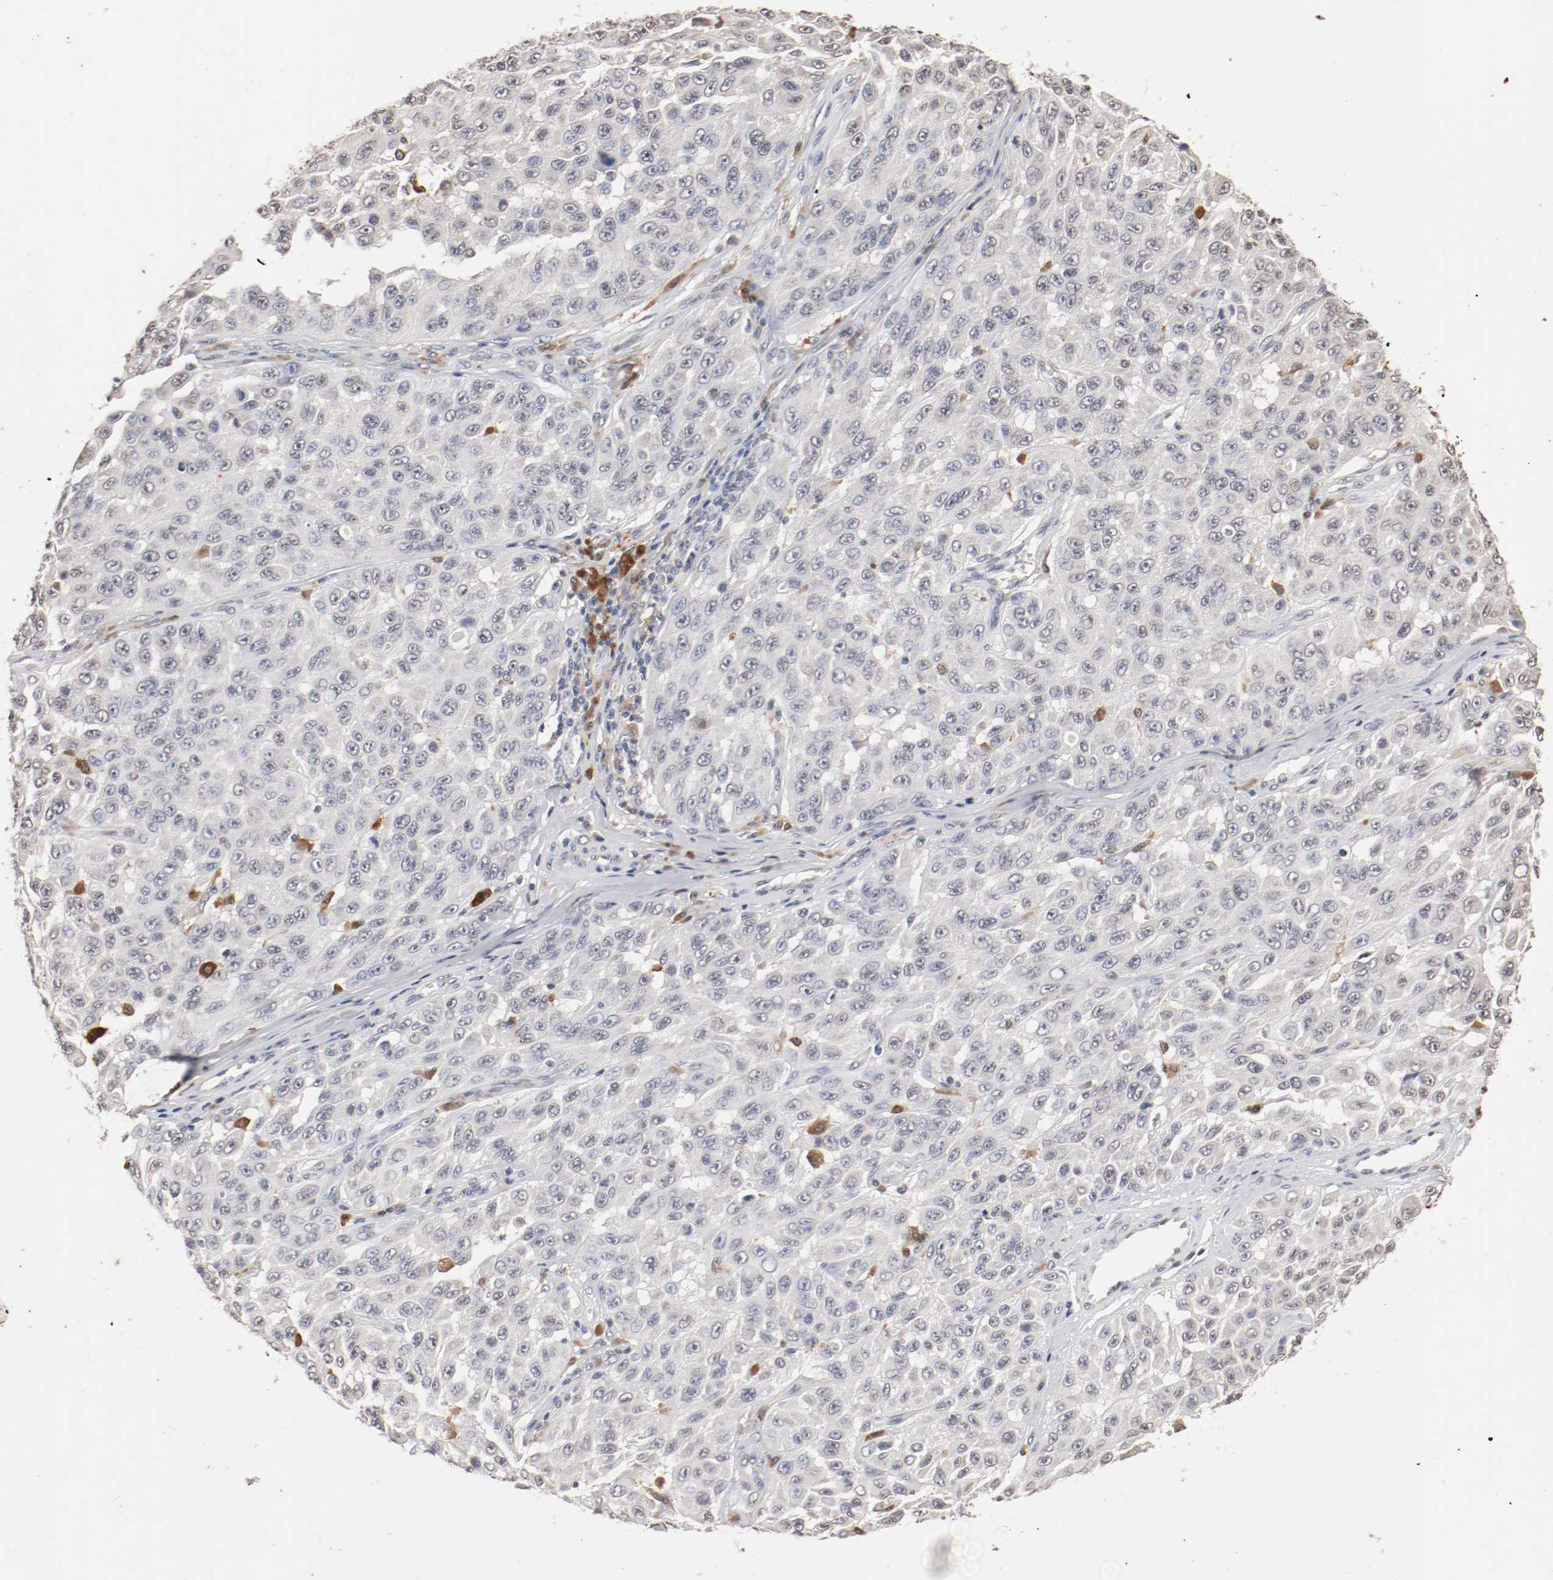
{"staining": {"intensity": "negative", "quantity": "none", "location": "none"}, "tissue": "melanoma", "cell_type": "Tumor cells", "image_type": "cancer", "snomed": [{"axis": "morphology", "description": "Malignant melanoma, NOS"}, {"axis": "topography", "description": "Skin"}], "caption": "This micrograph is of melanoma stained with immunohistochemistry (IHC) to label a protein in brown with the nuclei are counter-stained blue. There is no staining in tumor cells.", "gene": "WASL", "patient": {"sex": "male", "age": 30}}